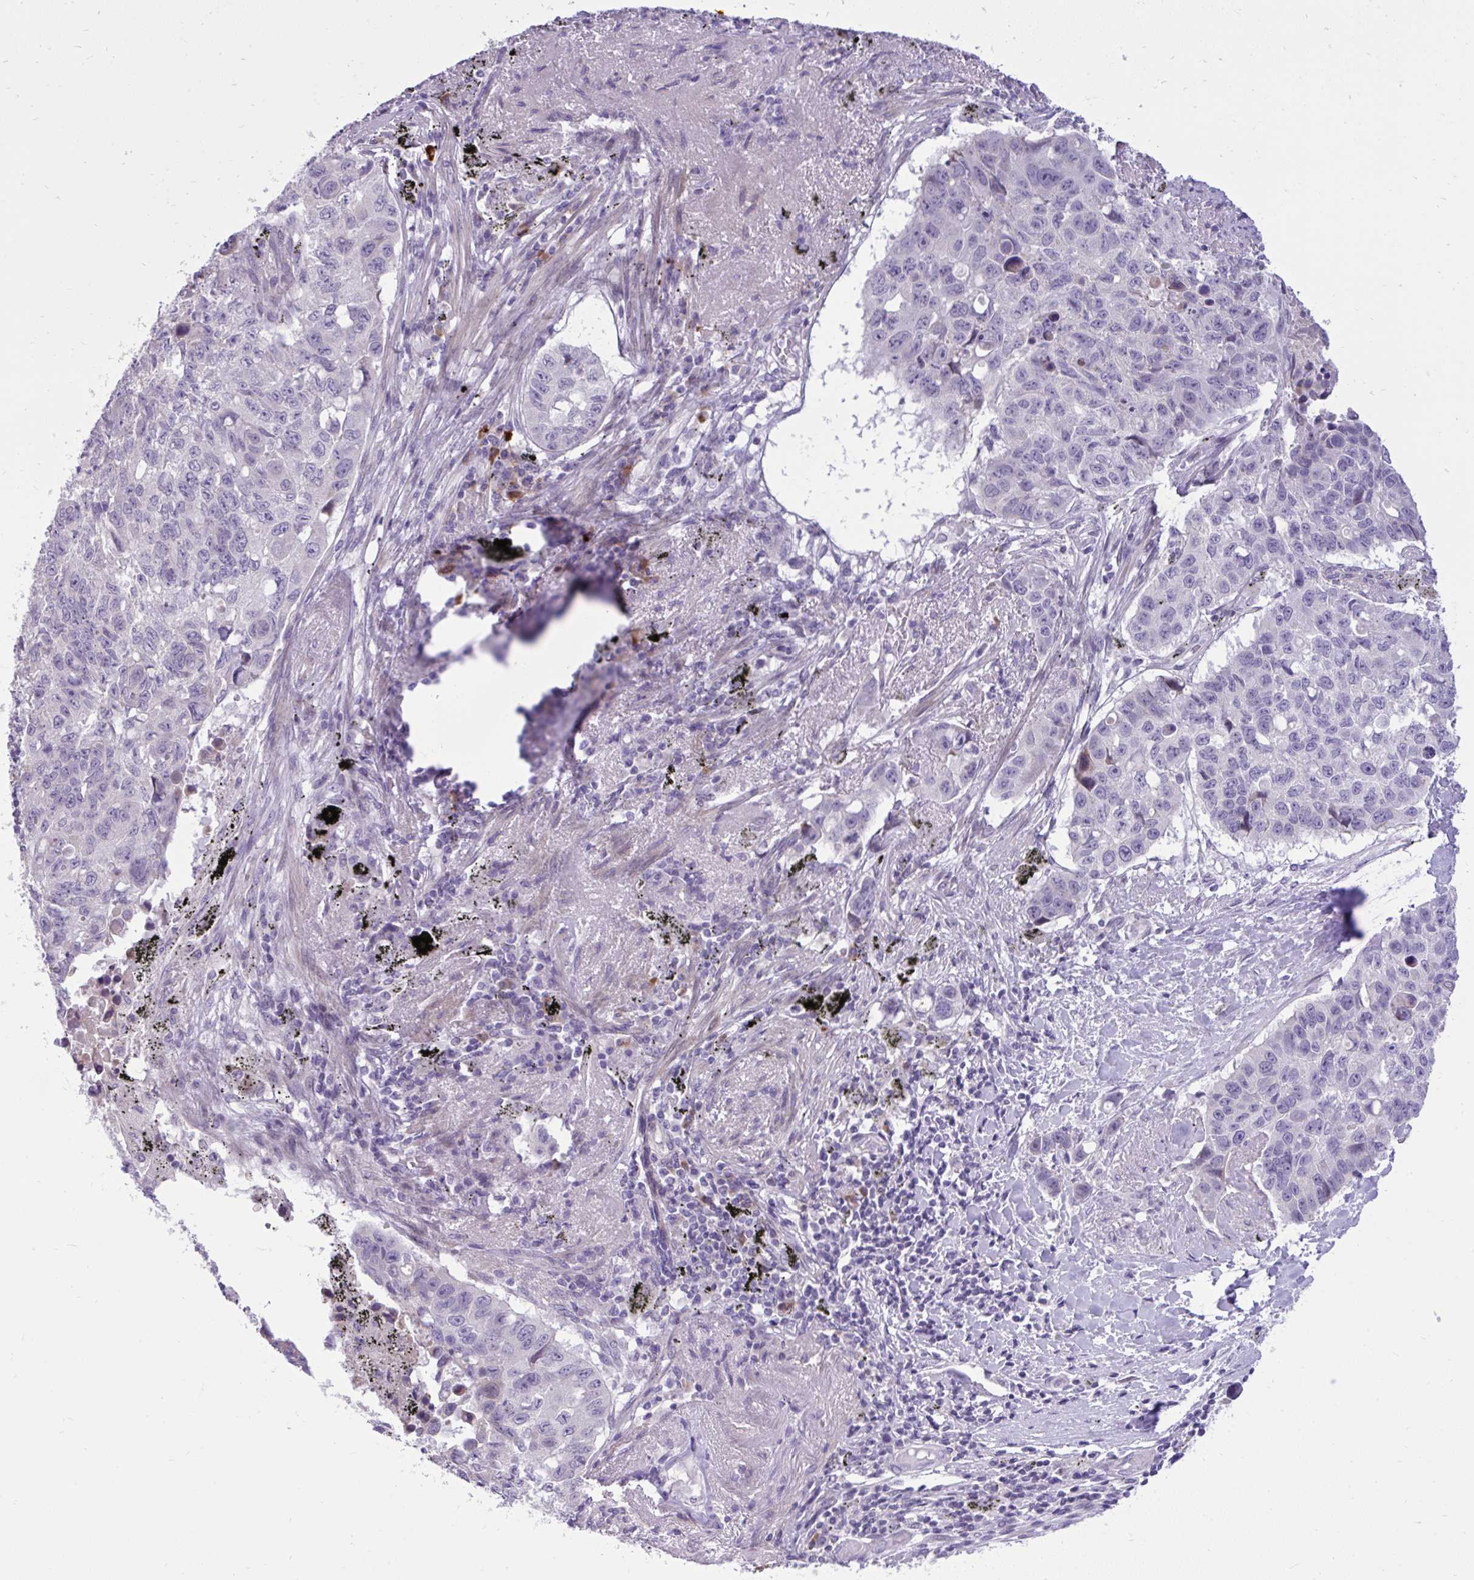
{"staining": {"intensity": "negative", "quantity": "none", "location": "none"}, "tissue": "lung cancer", "cell_type": "Tumor cells", "image_type": "cancer", "snomed": [{"axis": "morphology", "description": "Squamous cell carcinoma, NOS"}, {"axis": "topography", "description": "Lung"}], "caption": "Human squamous cell carcinoma (lung) stained for a protein using IHC demonstrates no expression in tumor cells.", "gene": "SPAG1", "patient": {"sex": "male", "age": 60}}